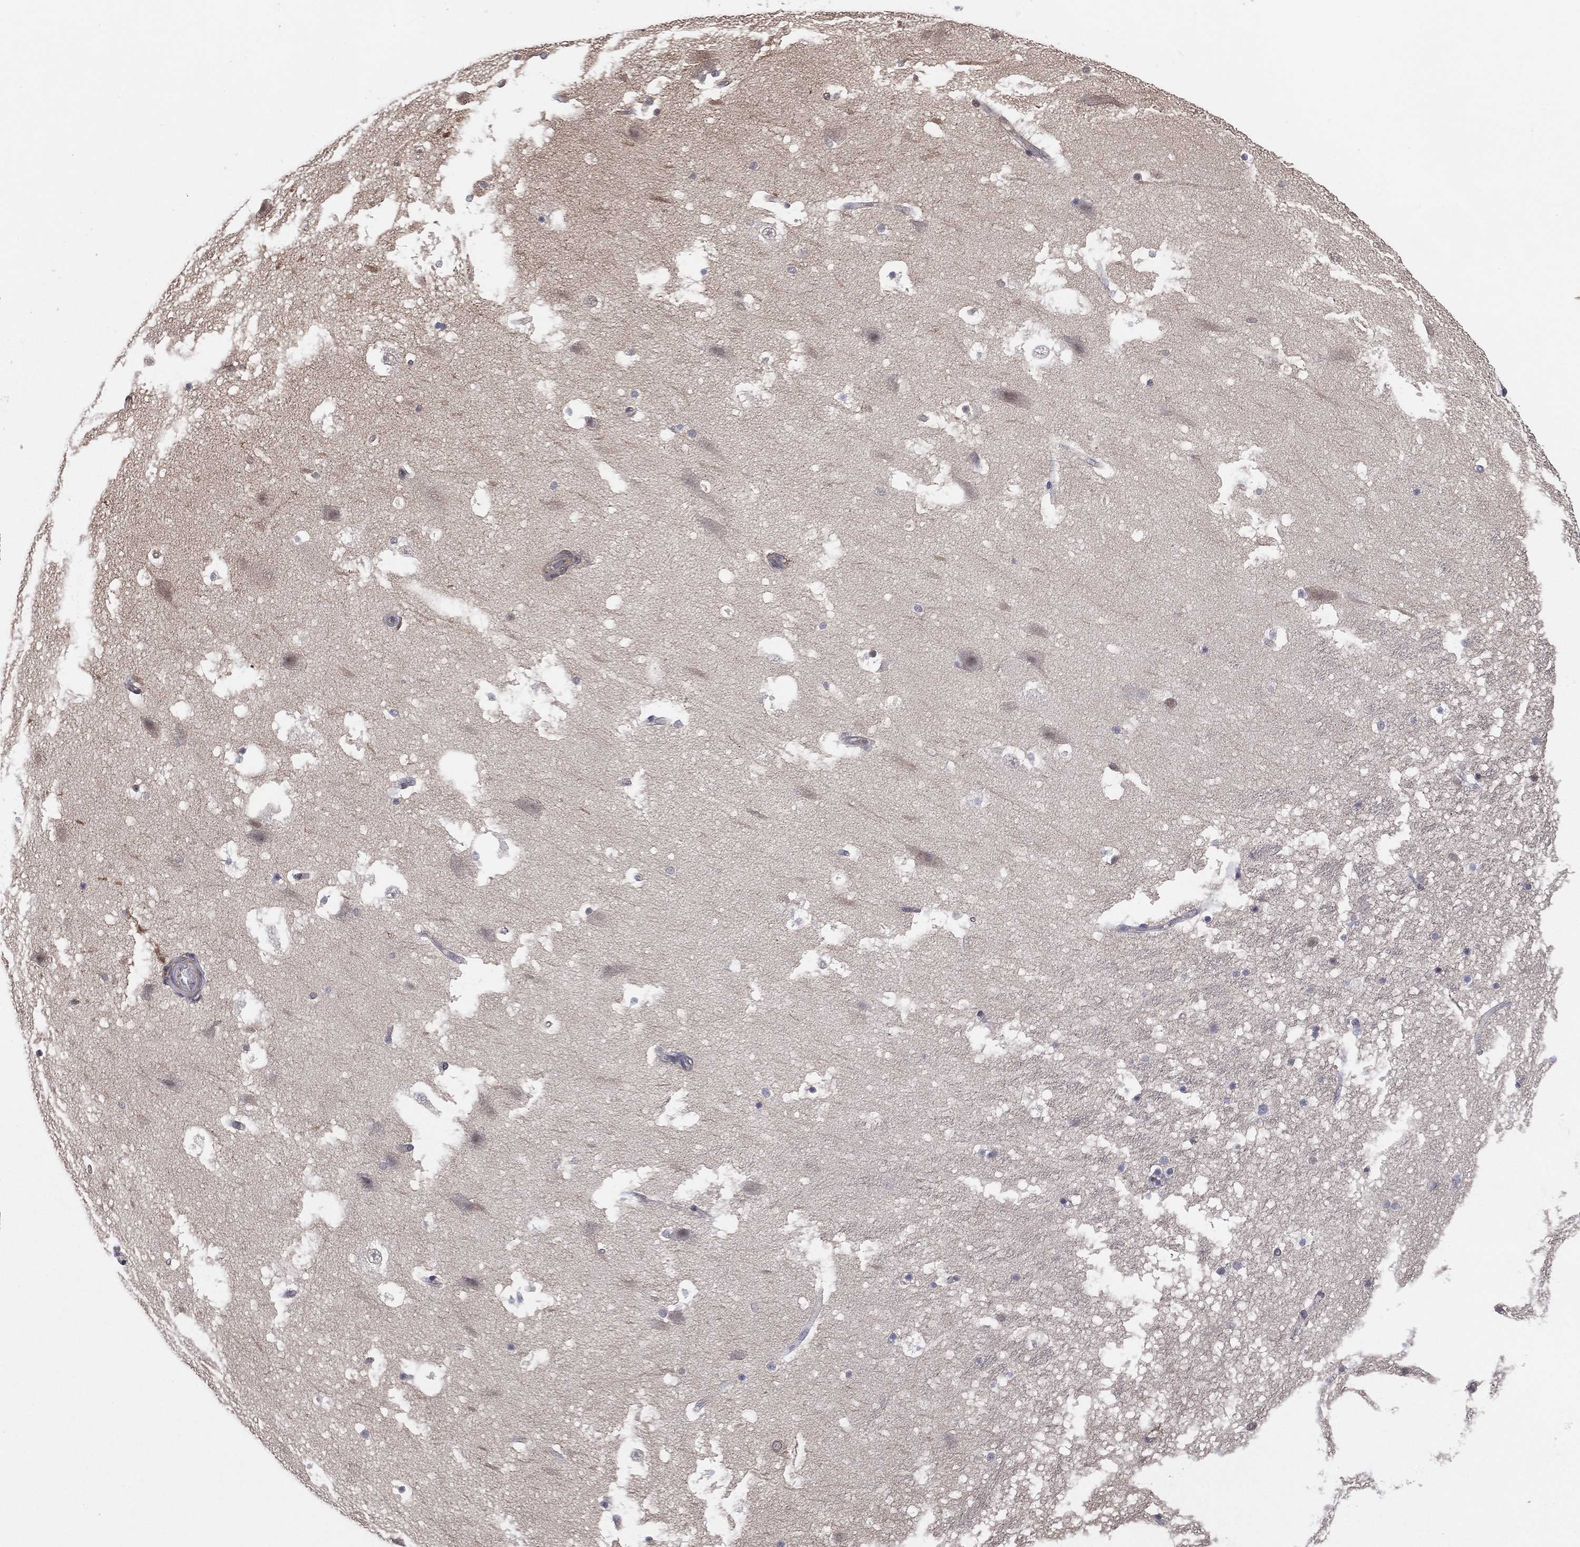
{"staining": {"intensity": "negative", "quantity": "none", "location": "none"}, "tissue": "hippocampus", "cell_type": "Glial cells", "image_type": "normal", "snomed": [{"axis": "morphology", "description": "Normal tissue, NOS"}, {"axis": "topography", "description": "Hippocampus"}], "caption": "This is an IHC image of benign hippocampus. There is no expression in glial cells.", "gene": "ICOSLG", "patient": {"sex": "male", "age": 51}}